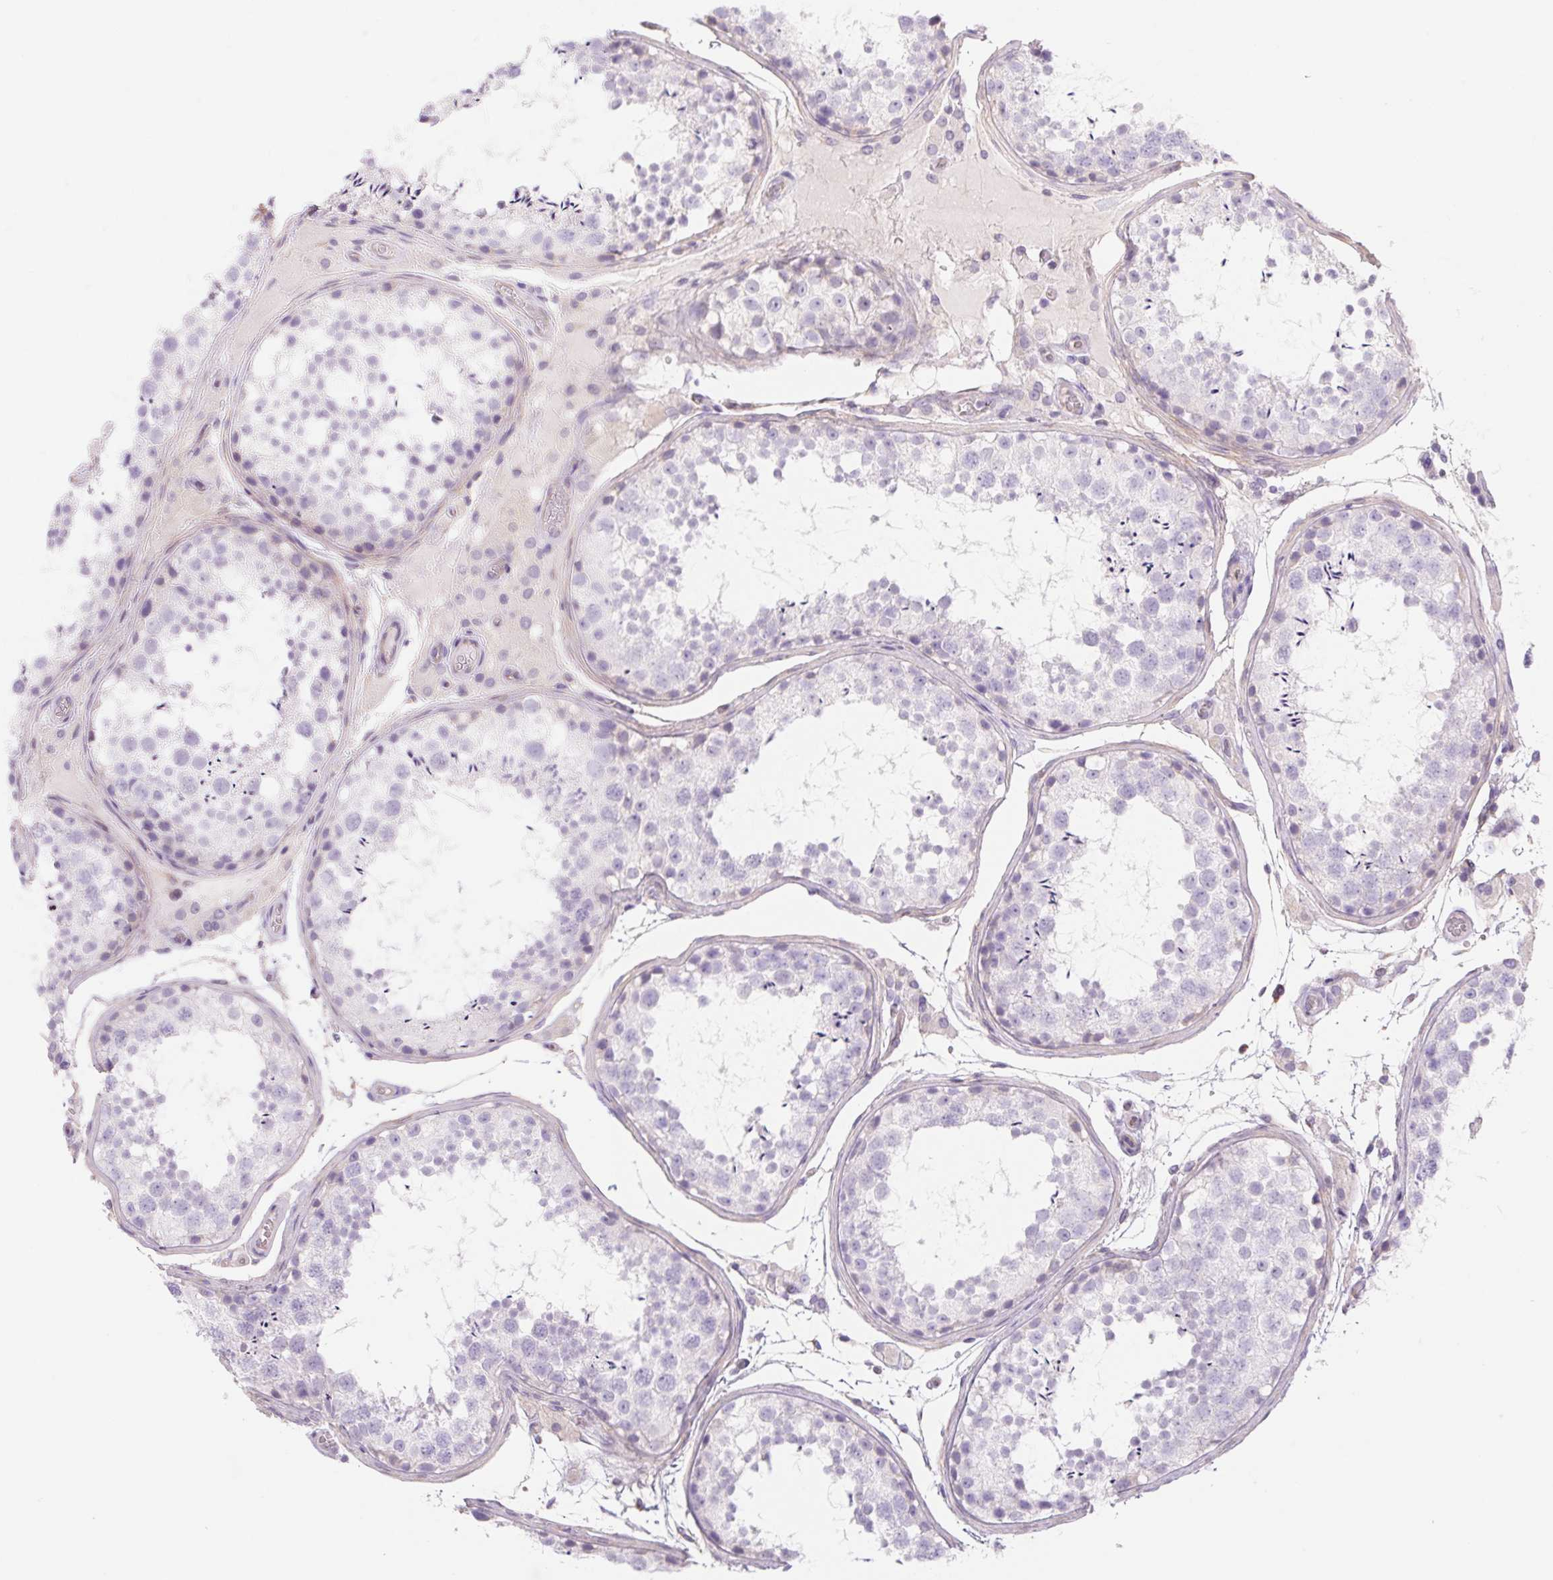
{"staining": {"intensity": "negative", "quantity": "none", "location": "none"}, "tissue": "testis", "cell_type": "Cells in seminiferous ducts", "image_type": "normal", "snomed": [{"axis": "morphology", "description": "Normal tissue, NOS"}, {"axis": "topography", "description": "Testis"}], "caption": "Immunohistochemistry (IHC) image of unremarkable testis: human testis stained with DAB demonstrates no significant protein staining in cells in seminiferous ducts.", "gene": "PNLIP", "patient": {"sex": "male", "age": 29}}